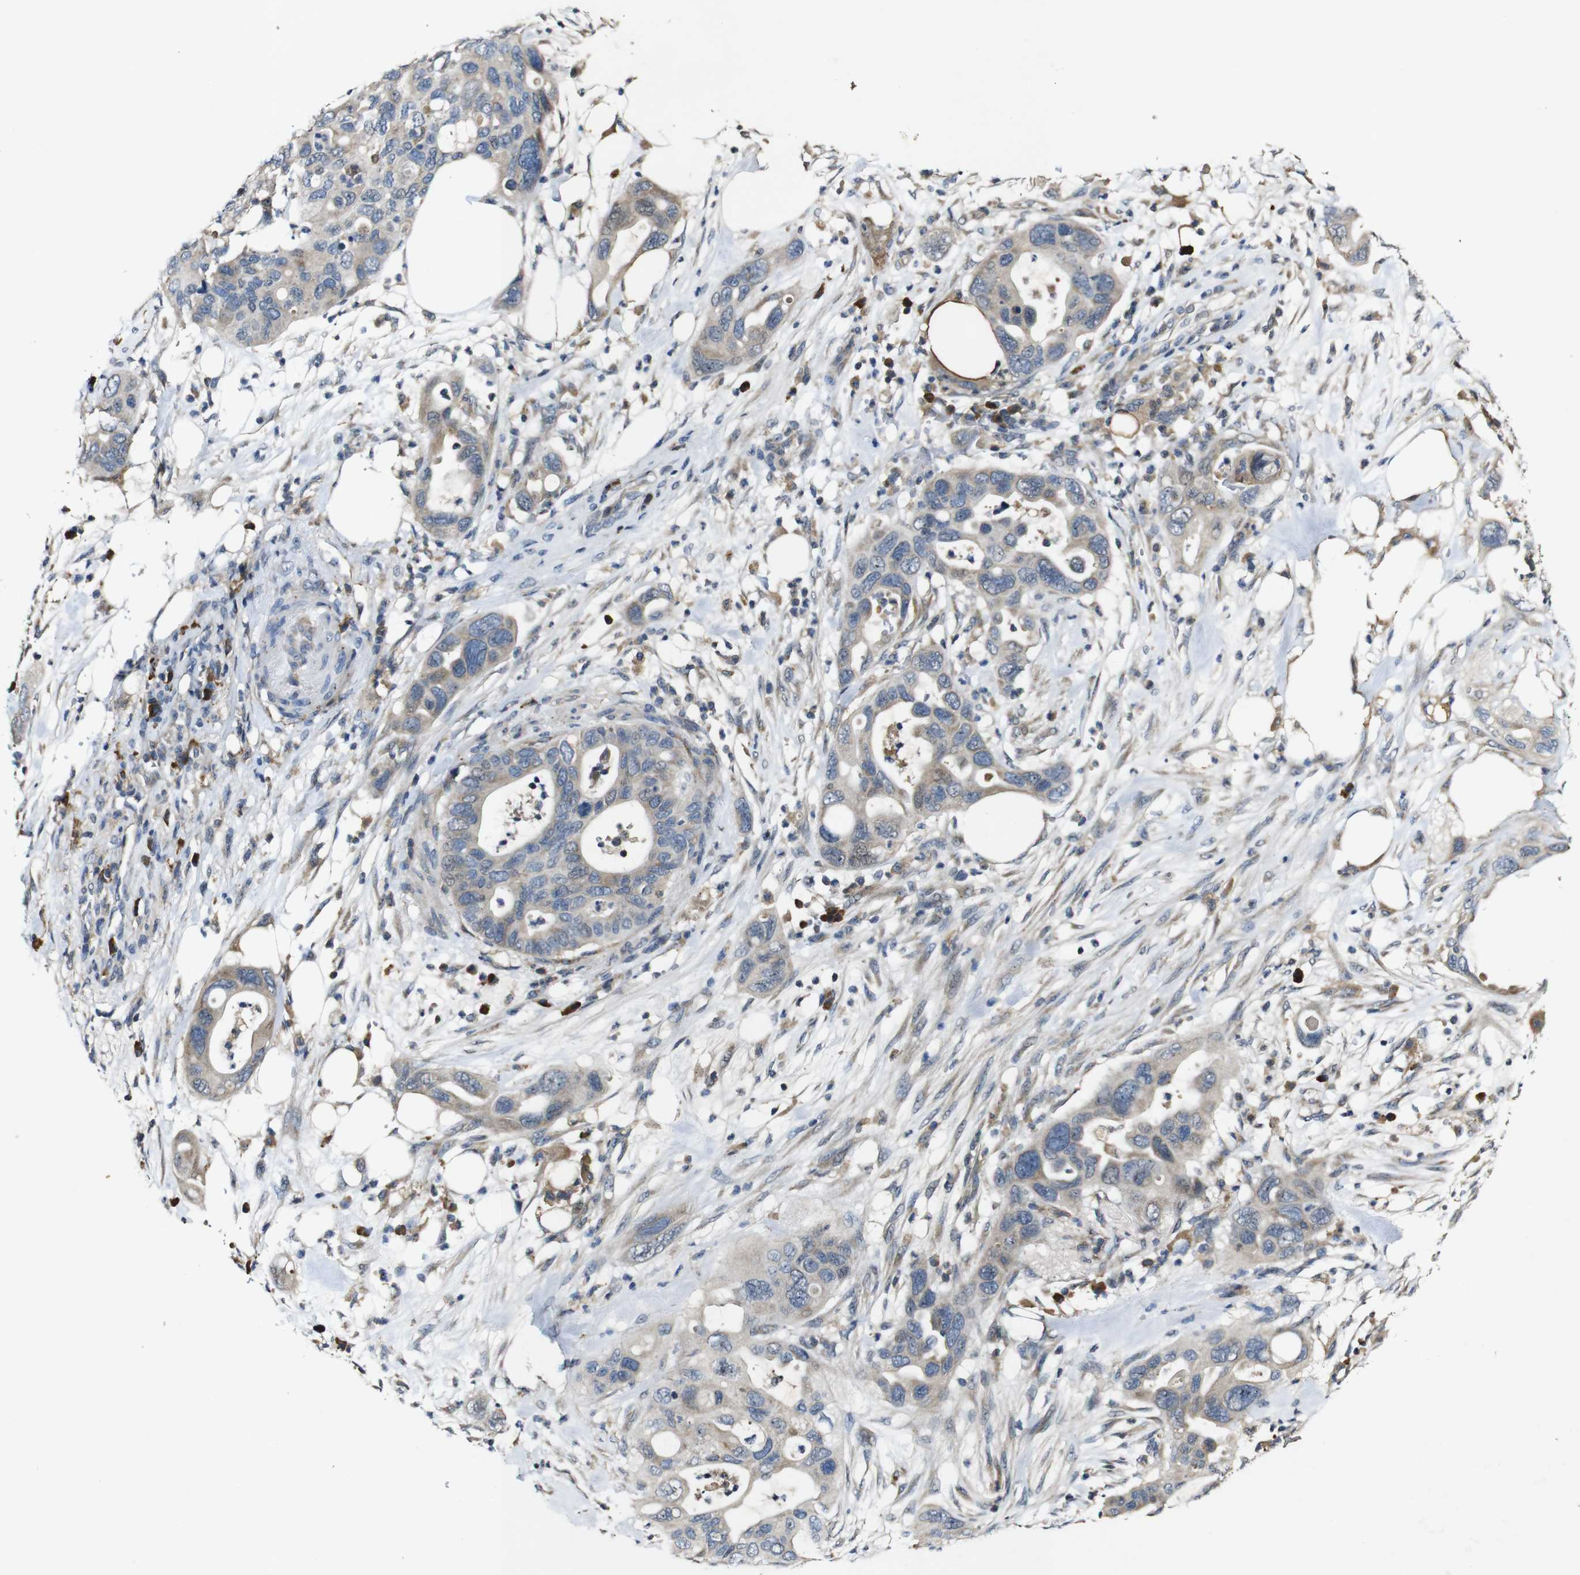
{"staining": {"intensity": "weak", "quantity": ">75%", "location": "cytoplasmic/membranous"}, "tissue": "pancreatic cancer", "cell_type": "Tumor cells", "image_type": "cancer", "snomed": [{"axis": "morphology", "description": "Adenocarcinoma, NOS"}, {"axis": "topography", "description": "Pancreas"}], "caption": "Protein expression analysis of pancreatic adenocarcinoma demonstrates weak cytoplasmic/membranous staining in about >75% of tumor cells.", "gene": "MAGI2", "patient": {"sex": "female", "age": 71}}